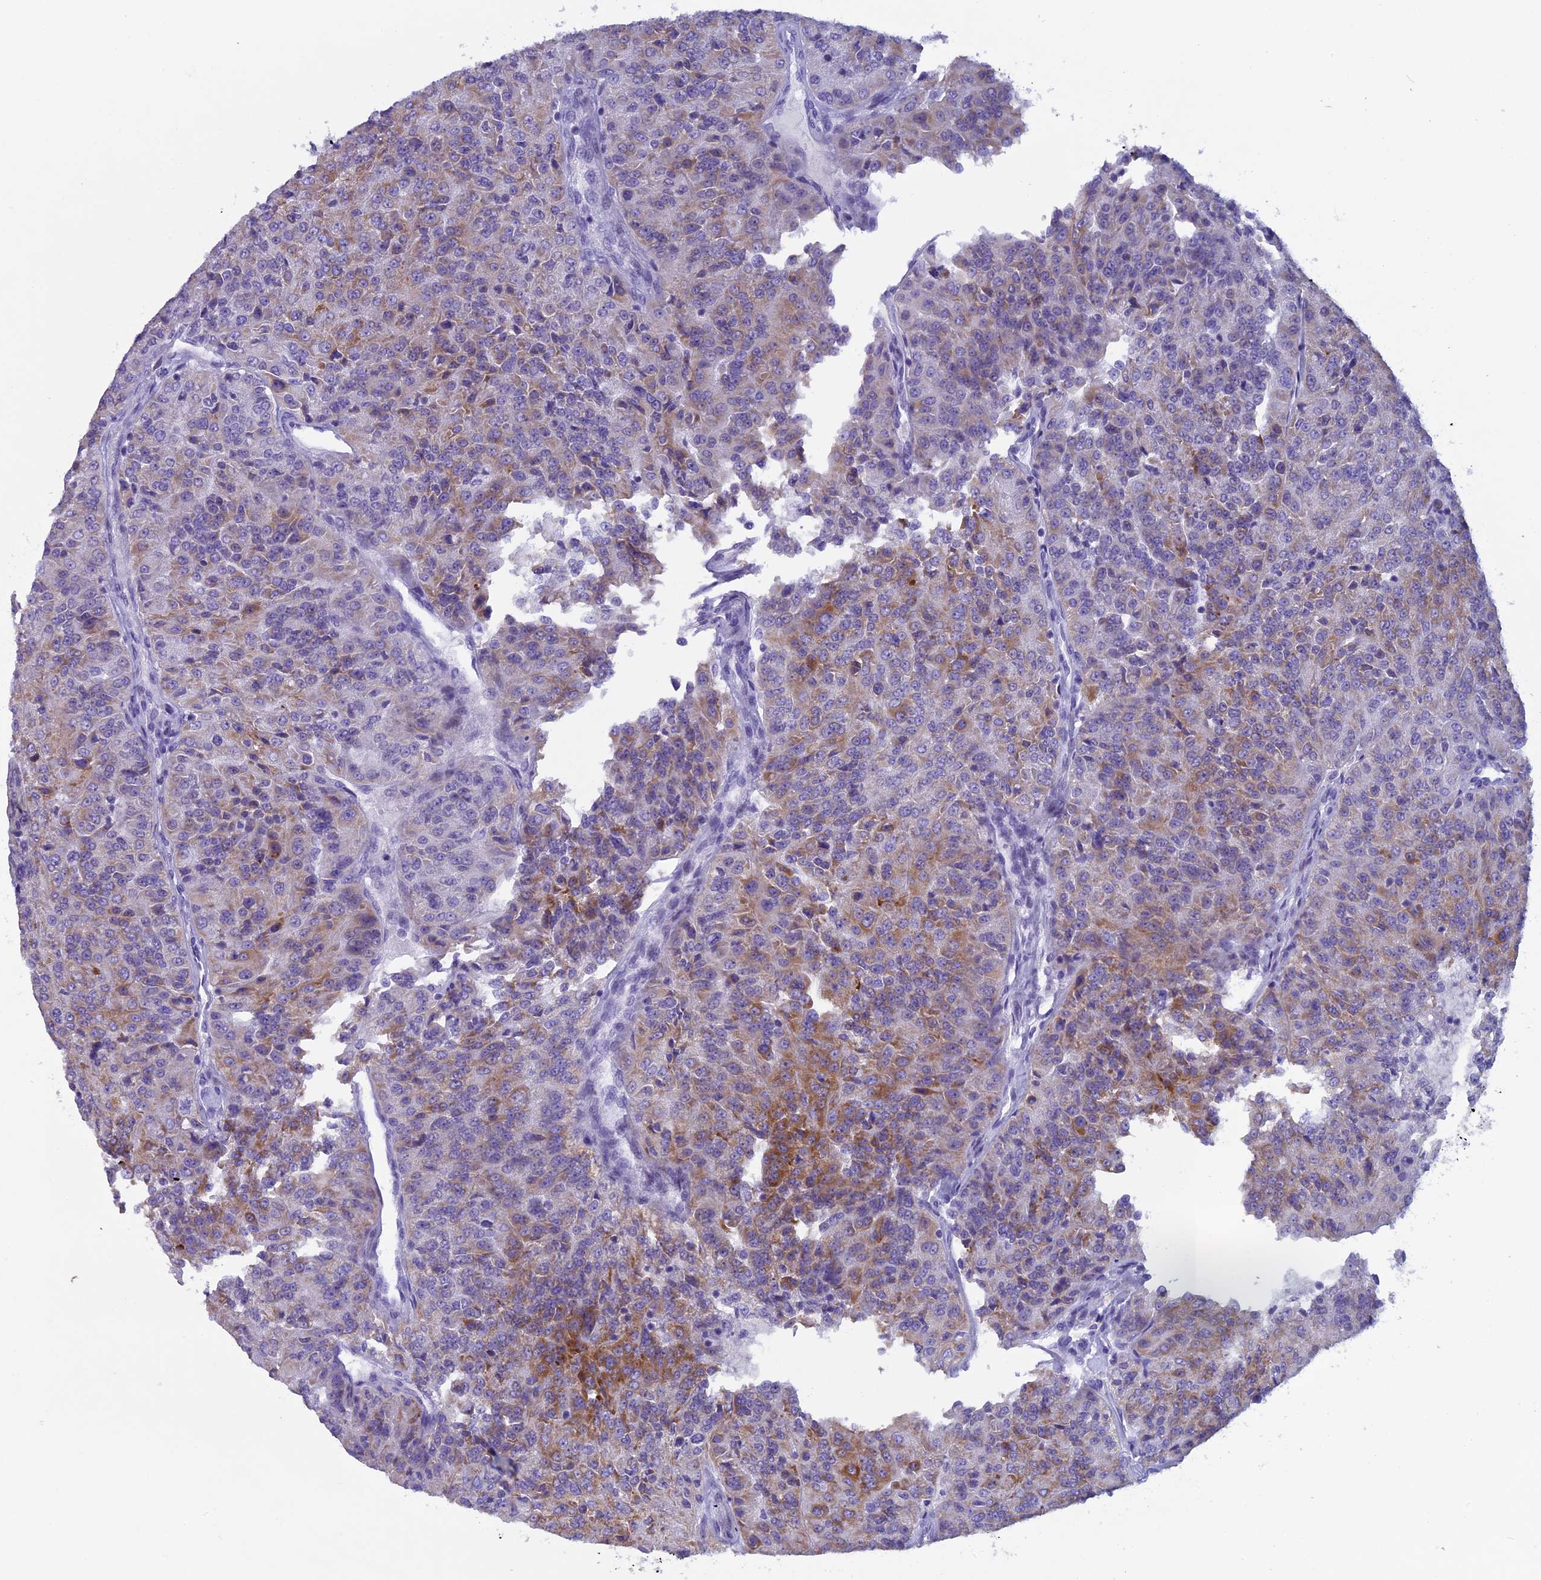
{"staining": {"intensity": "moderate", "quantity": "<25%", "location": "cytoplasmic/membranous"}, "tissue": "renal cancer", "cell_type": "Tumor cells", "image_type": "cancer", "snomed": [{"axis": "morphology", "description": "Adenocarcinoma, NOS"}, {"axis": "topography", "description": "Kidney"}], "caption": "This micrograph shows immunohistochemistry staining of human adenocarcinoma (renal), with low moderate cytoplasmic/membranous staining in about <25% of tumor cells.", "gene": "ZNF563", "patient": {"sex": "female", "age": 63}}